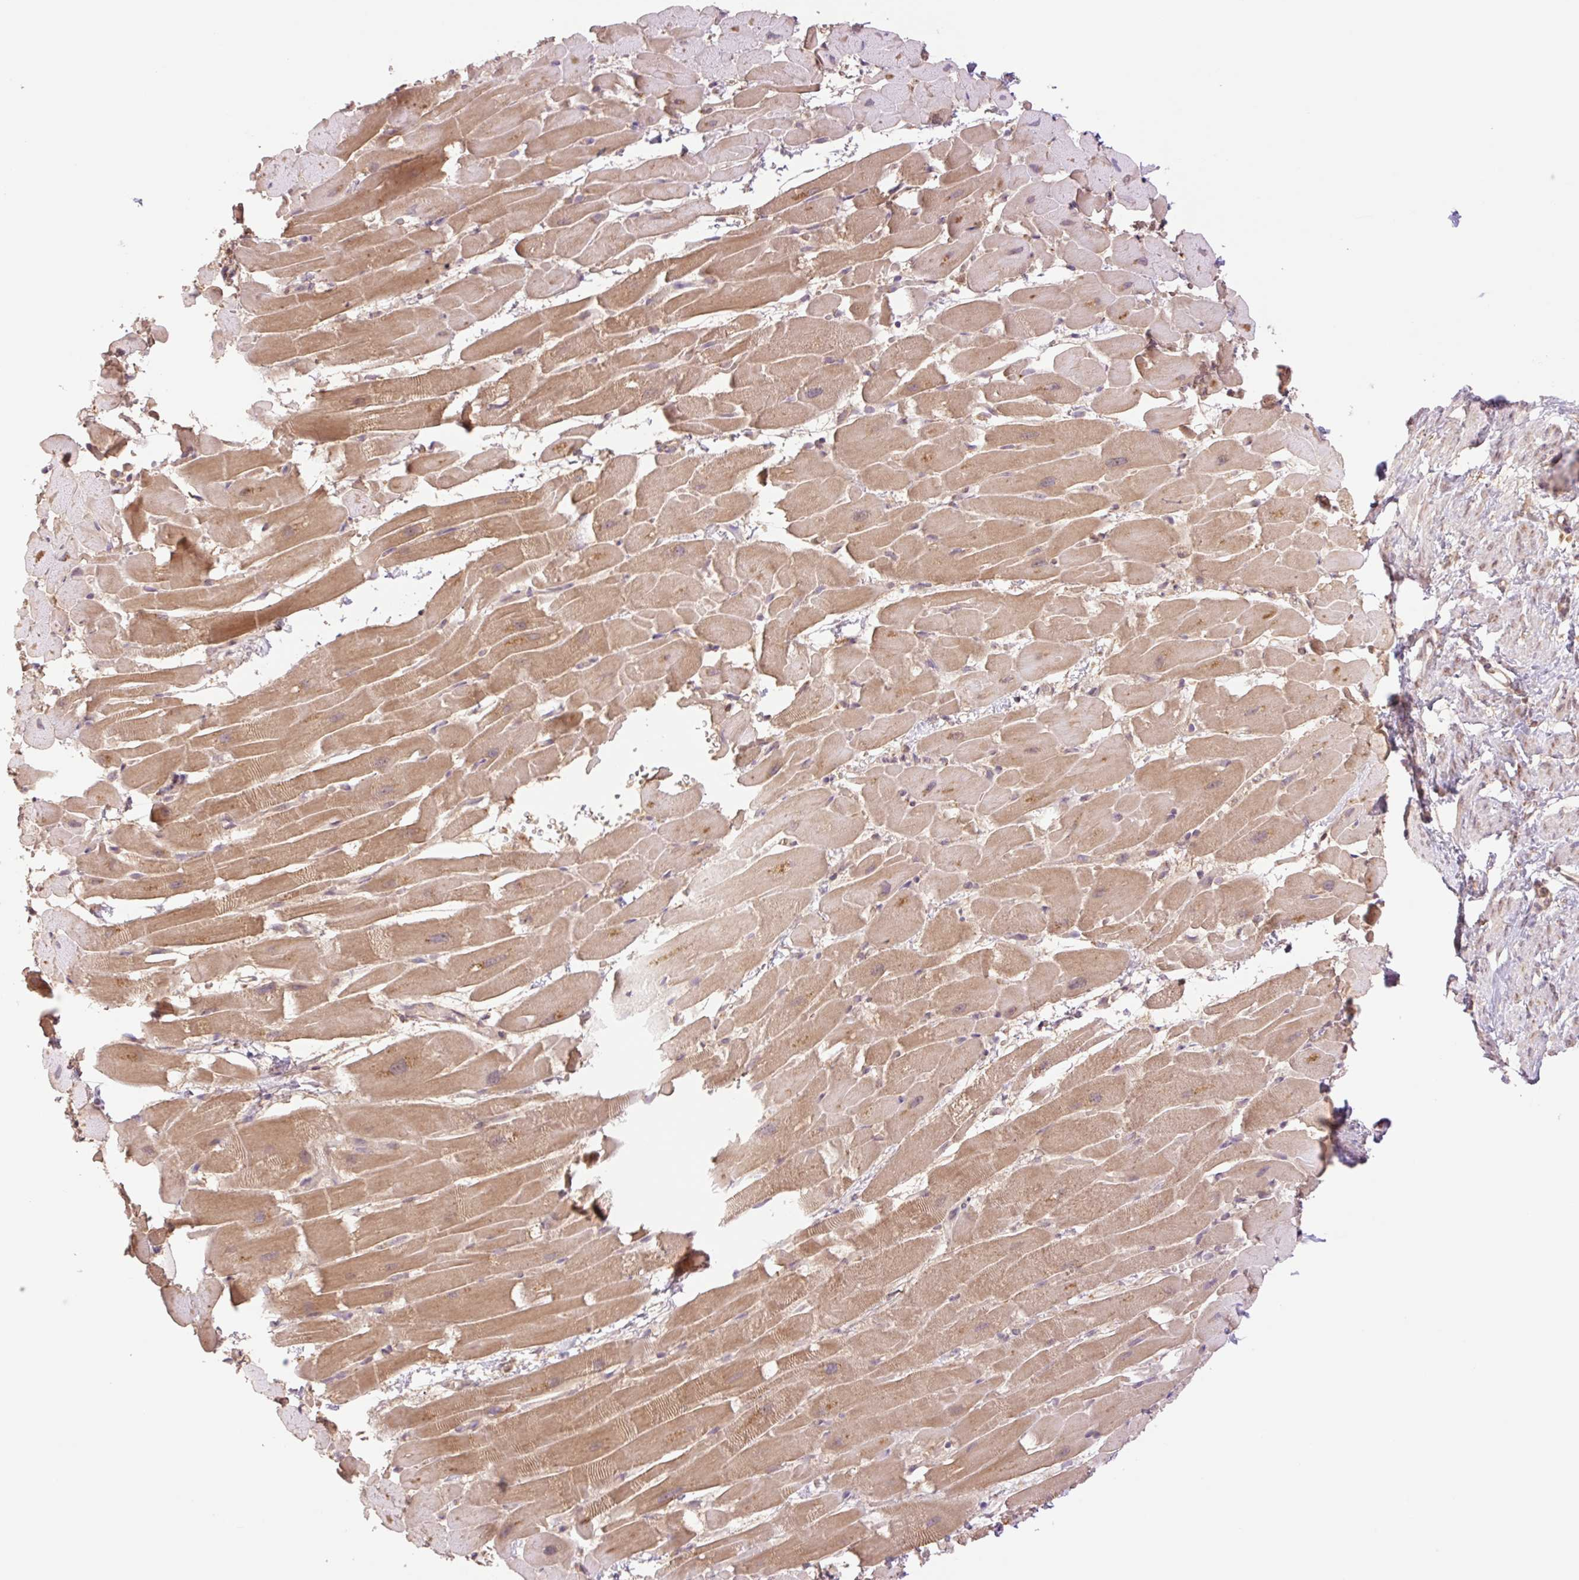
{"staining": {"intensity": "moderate", "quantity": ">75%", "location": "cytoplasmic/membranous"}, "tissue": "heart muscle", "cell_type": "Cardiomyocytes", "image_type": "normal", "snomed": [{"axis": "morphology", "description": "Normal tissue, NOS"}, {"axis": "topography", "description": "Heart"}], "caption": "The photomicrograph displays a brown stain indicating the presence of a protein in the cytoplasmic/membranous of cardiomyocytes in heart muscle. Ihc stains the protein in brown and the nuclei are stained blue.", "gene": "YJU2B", "patient": {"sex": "male", "age": 37}}